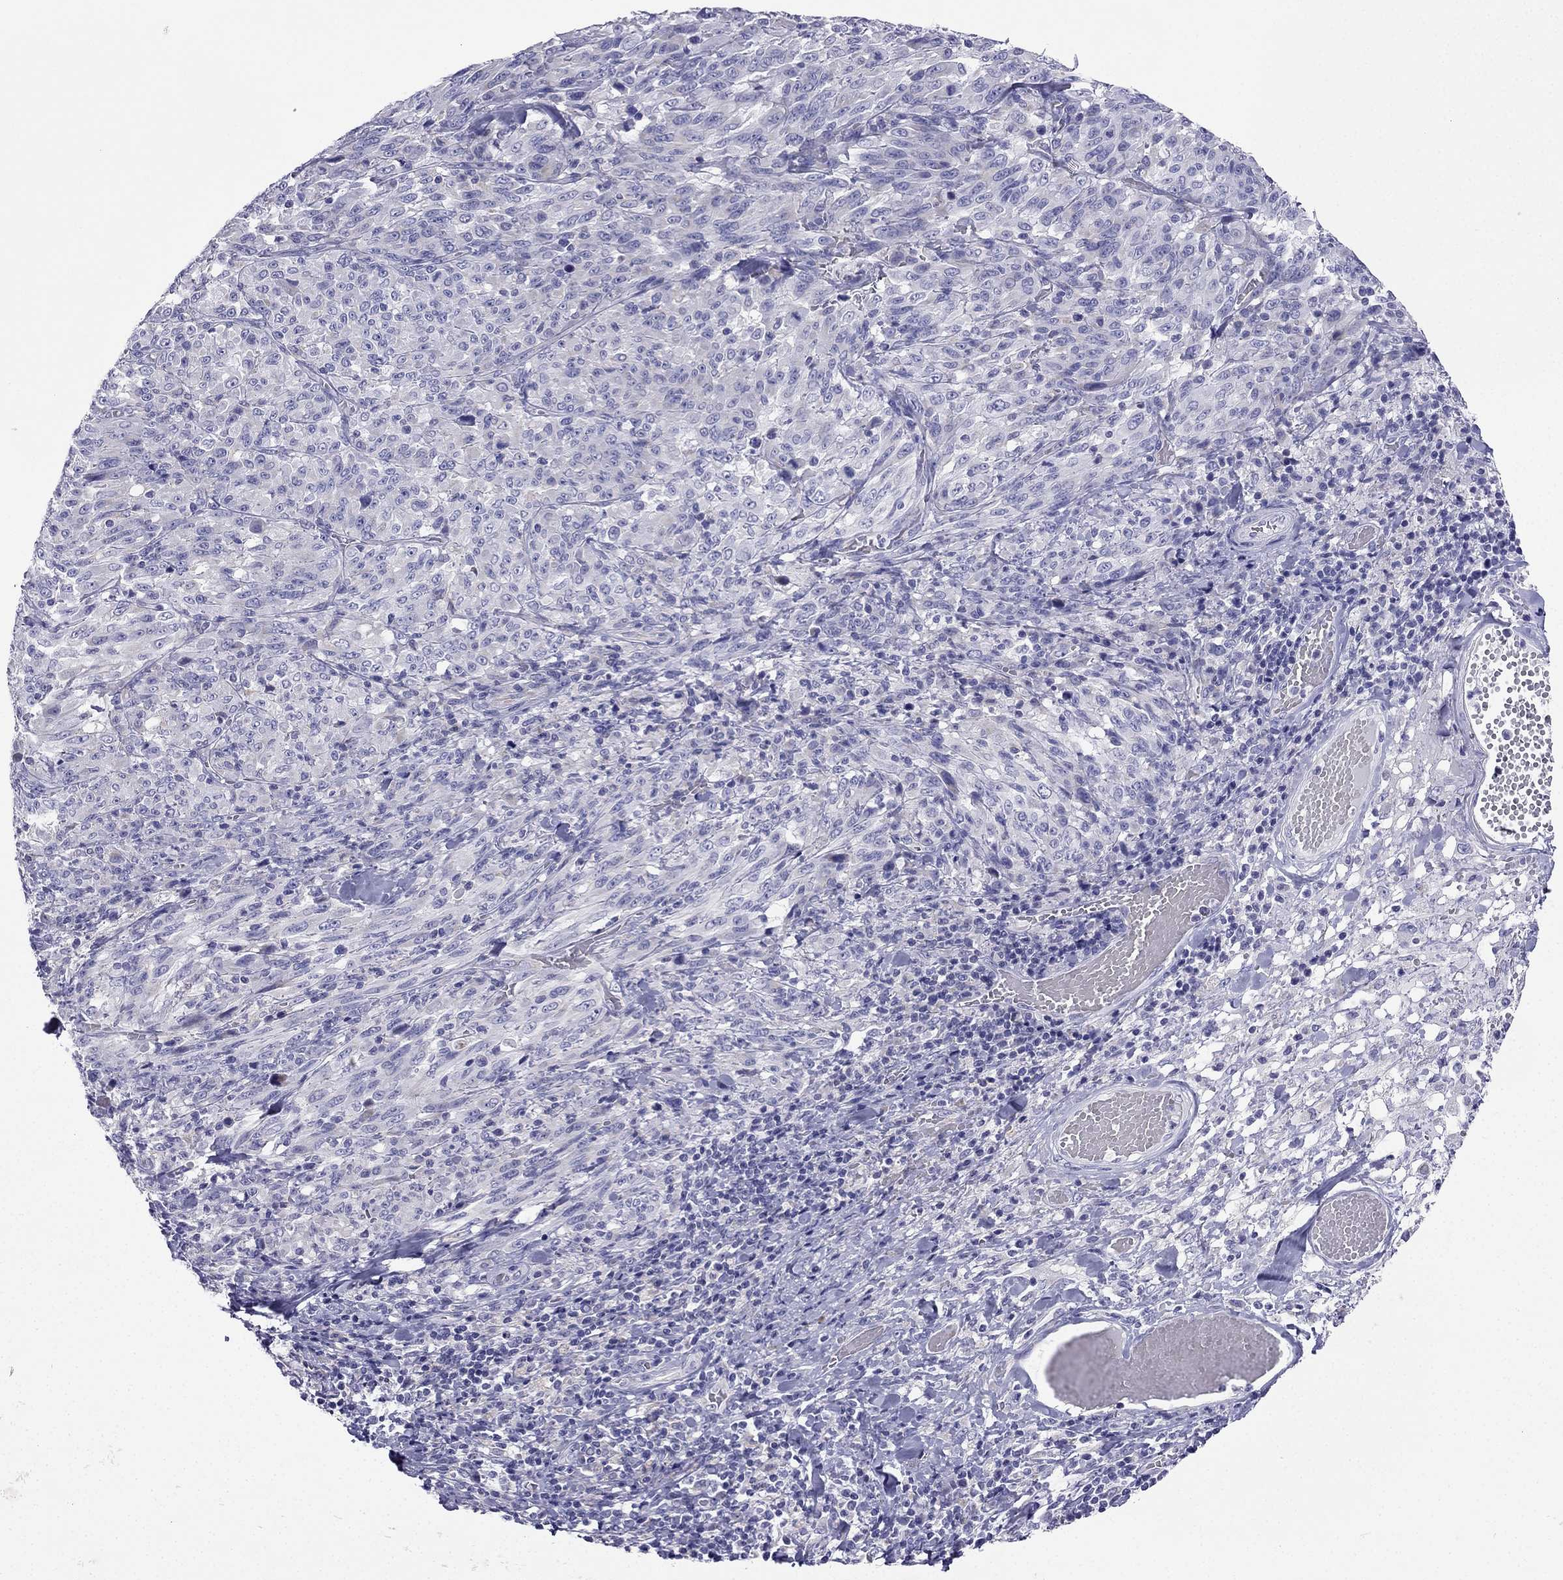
{"staining": {"intensity": "negative", "quantity": "none", "location": "none"}, "tissue": "melanoma", "cell_type": "Tumor cells", "image_type": "cancer", "snomed": [{"axis": "morphology", "description": "Malignant melanoma, NOS"}, {"axis": "topography", "description": "Skin"}], "caption": "Tumor cells show no significant protein staining in malignant melanoma.", "gene": "KIF5A", "patient": {"sex": "female", "age": 91}}